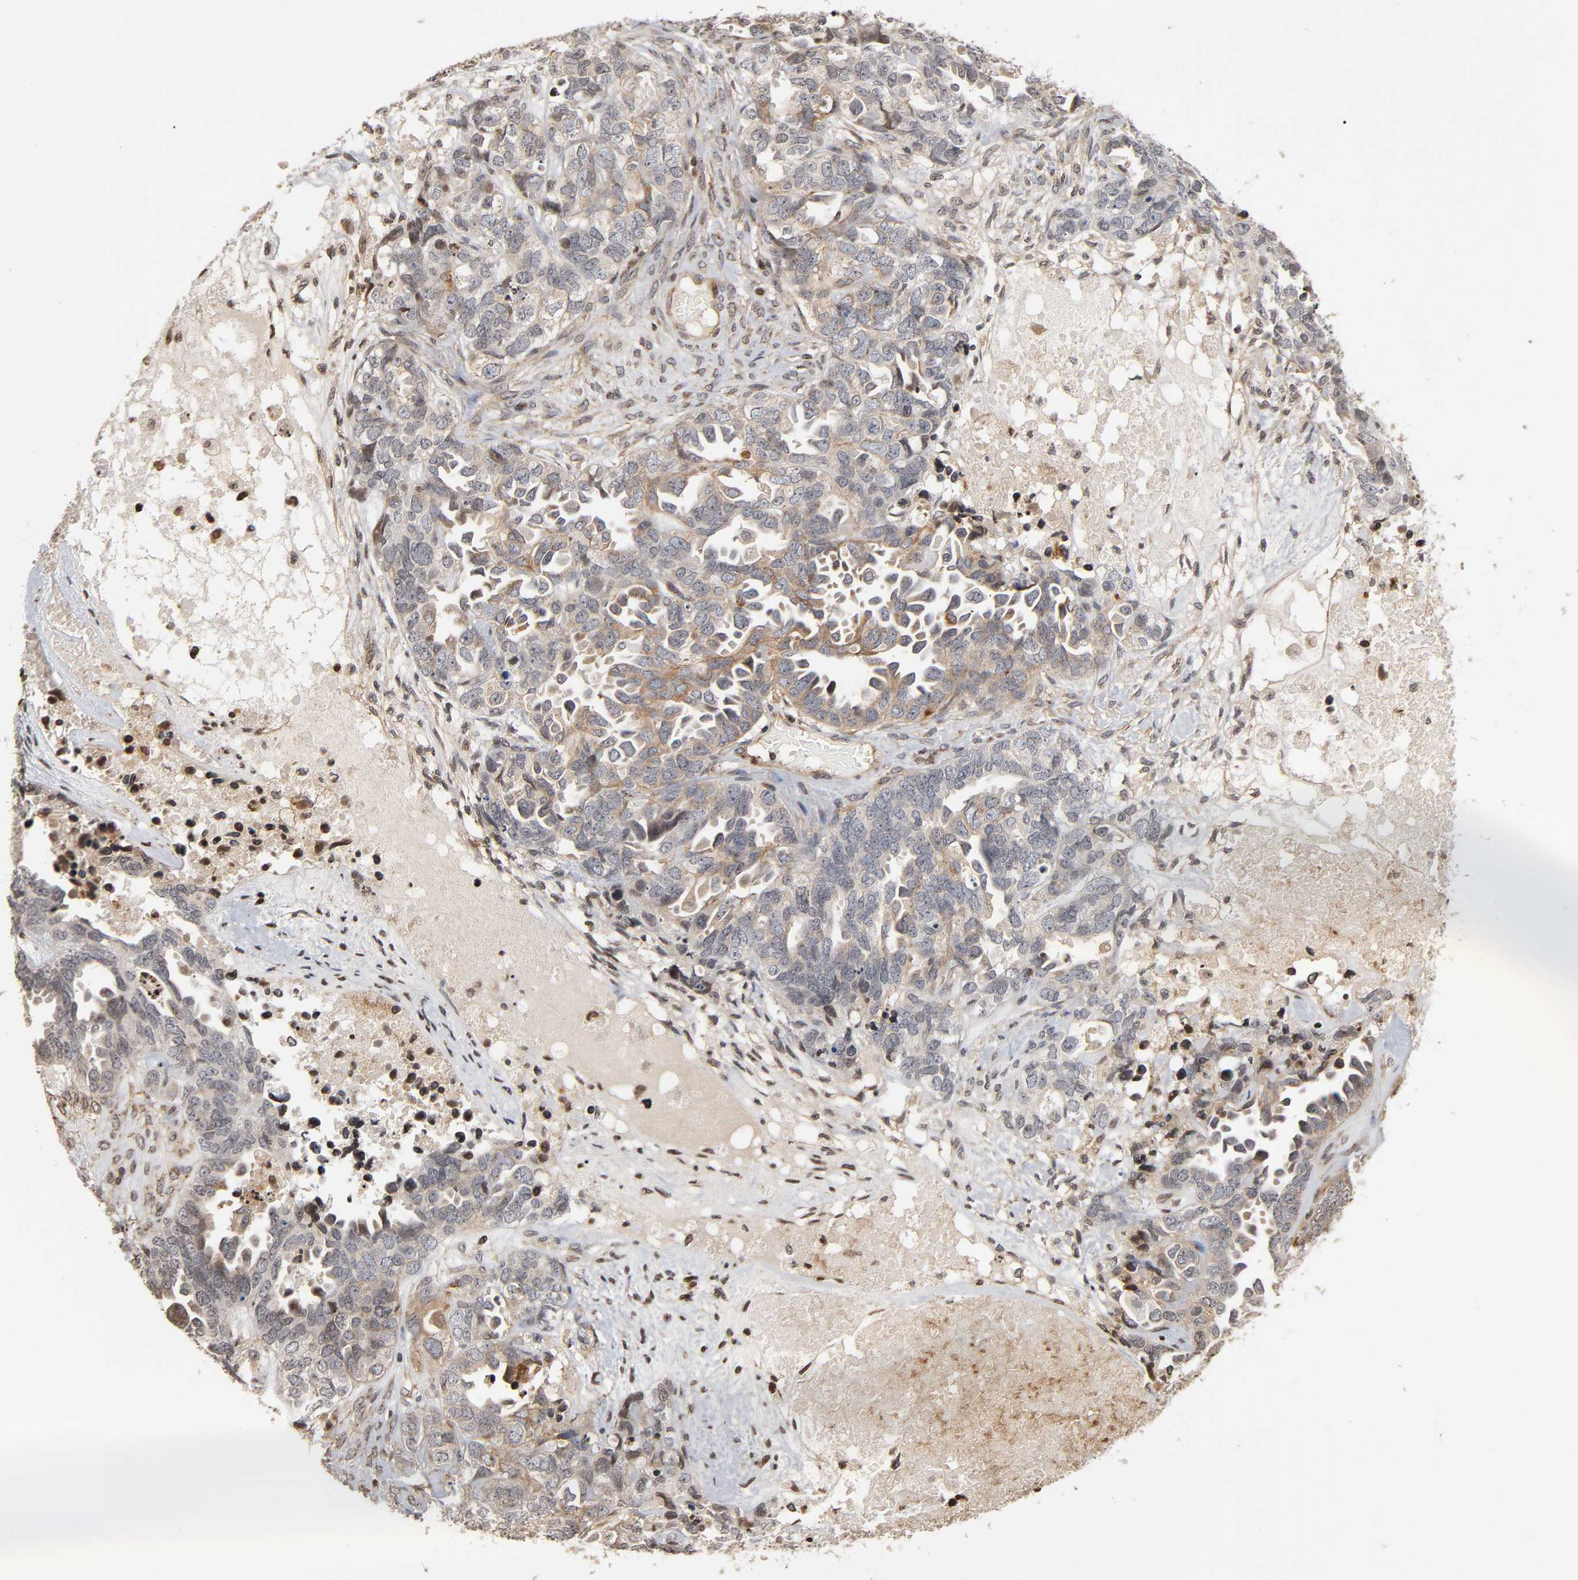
{"staining": {"intensity": "weak", "quantity": ">75%", "location": "cytoplasmic/membranous"}, "tissue": "ovarian cancer", "cell_type": "Tumor cells", "image_type": "cancer", "snomed": [{"axis": "morphology", "description": "Cystadenocarcinoma, serous, NOS"}, {"axis": "topography", "description": "Ovary"}], "caption": "Ovarian serous cystadenocarcinoma stained with DAB (3,3'-diaminobenzidine) IHC shows low levels of weak cytoplasmic/membranous expression in approximately >75% of tumor cells.", "gene": "ITGAV", "patient": {"sex": "female", "age": 82}}